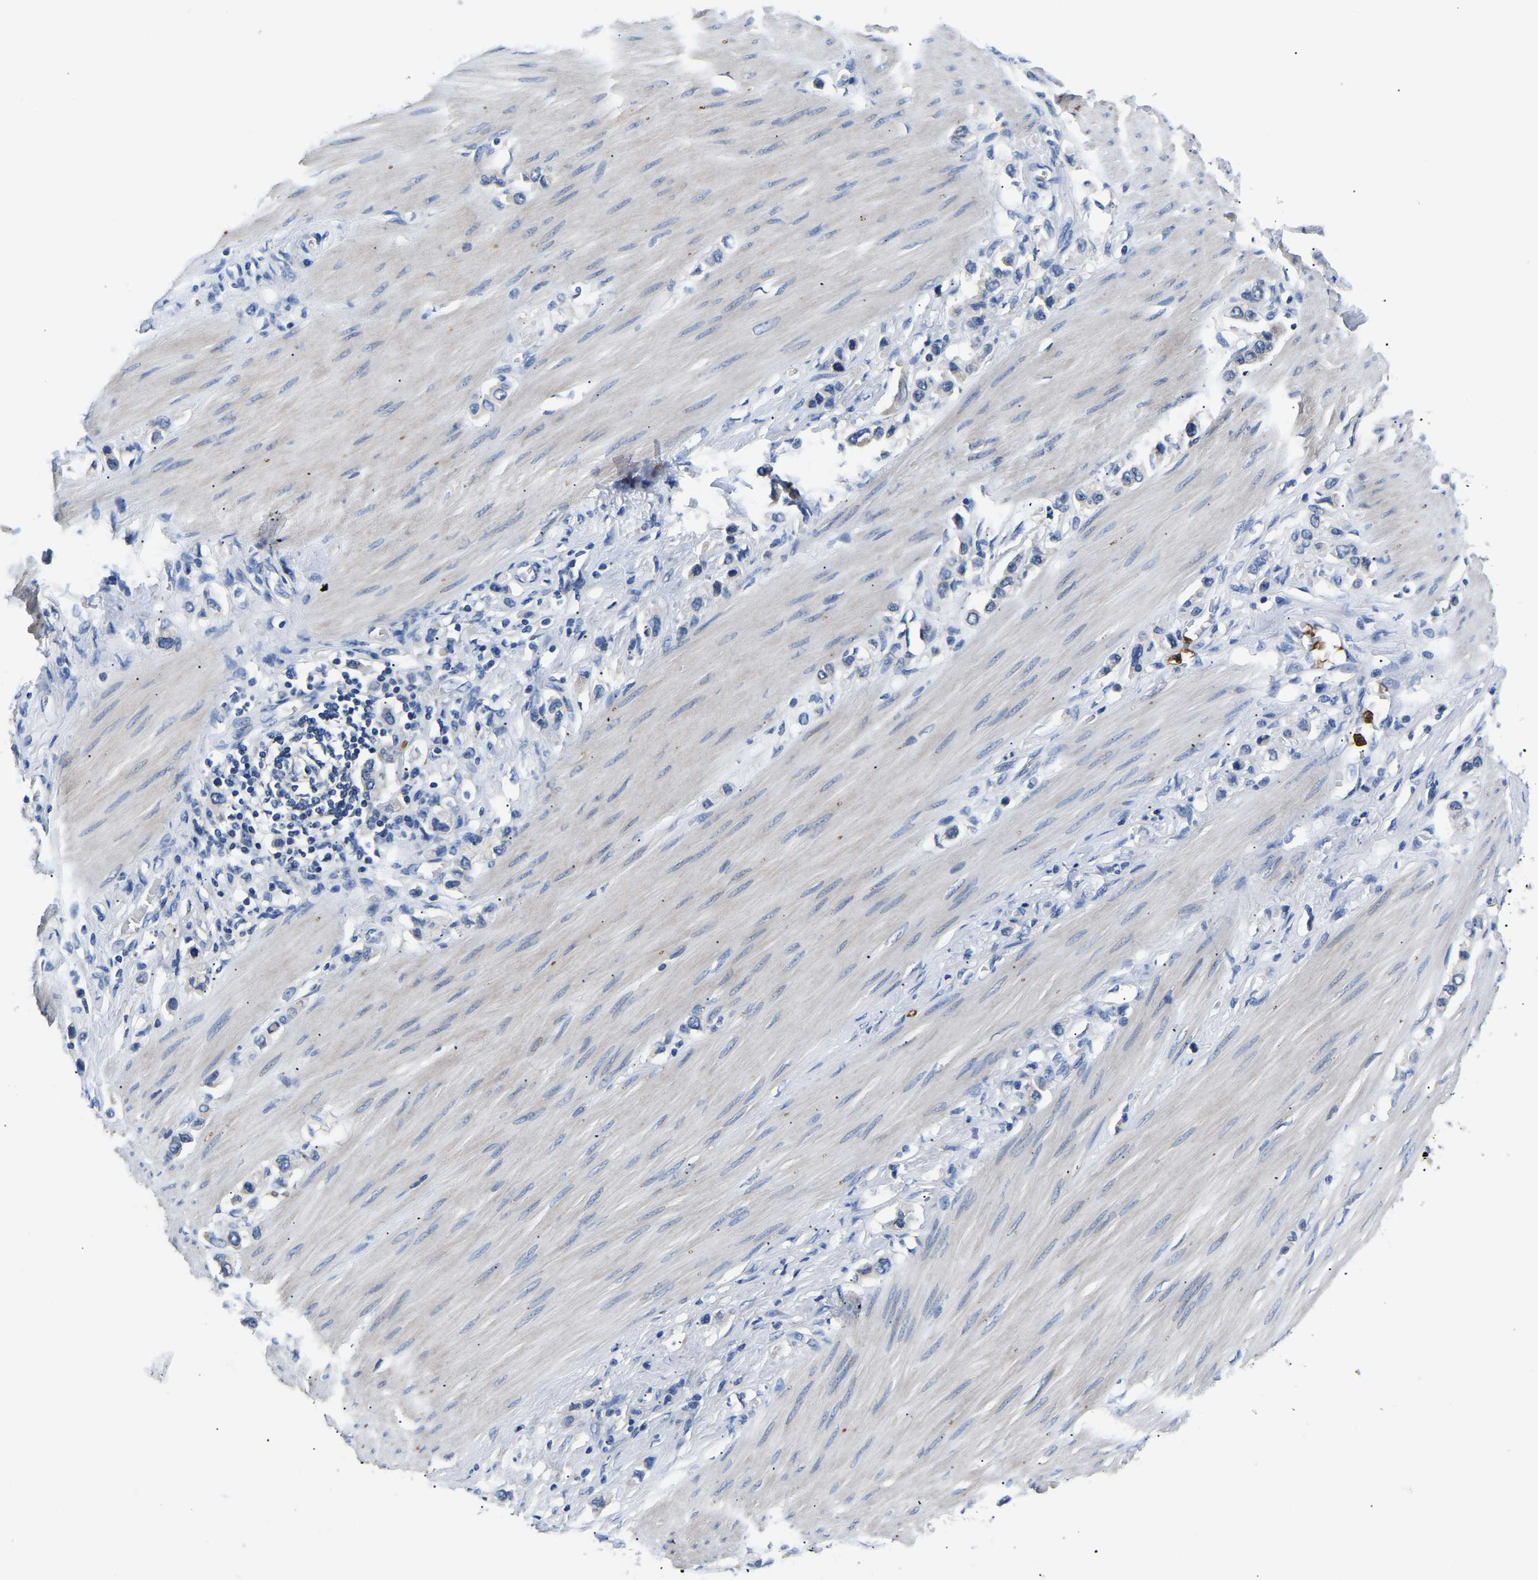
{"staining": {"intensity": "negative", "quantity": "none", "location": "none"}, "tissue": "stomach cancer", "cell_type": "Tumor cells", "image_type": "cancer", "snomed": [{"axis": "morphology", "description": "Adenocarcinoma, NOS"}, {"axis": "topography", "description": "Stomach"}], "caption": "The micrograph displays no staining of tumor cells in stomach cancer (adenocarcinoma).", "gene": "TOR1B", "patient": {"sex": "female", "age": 65}}